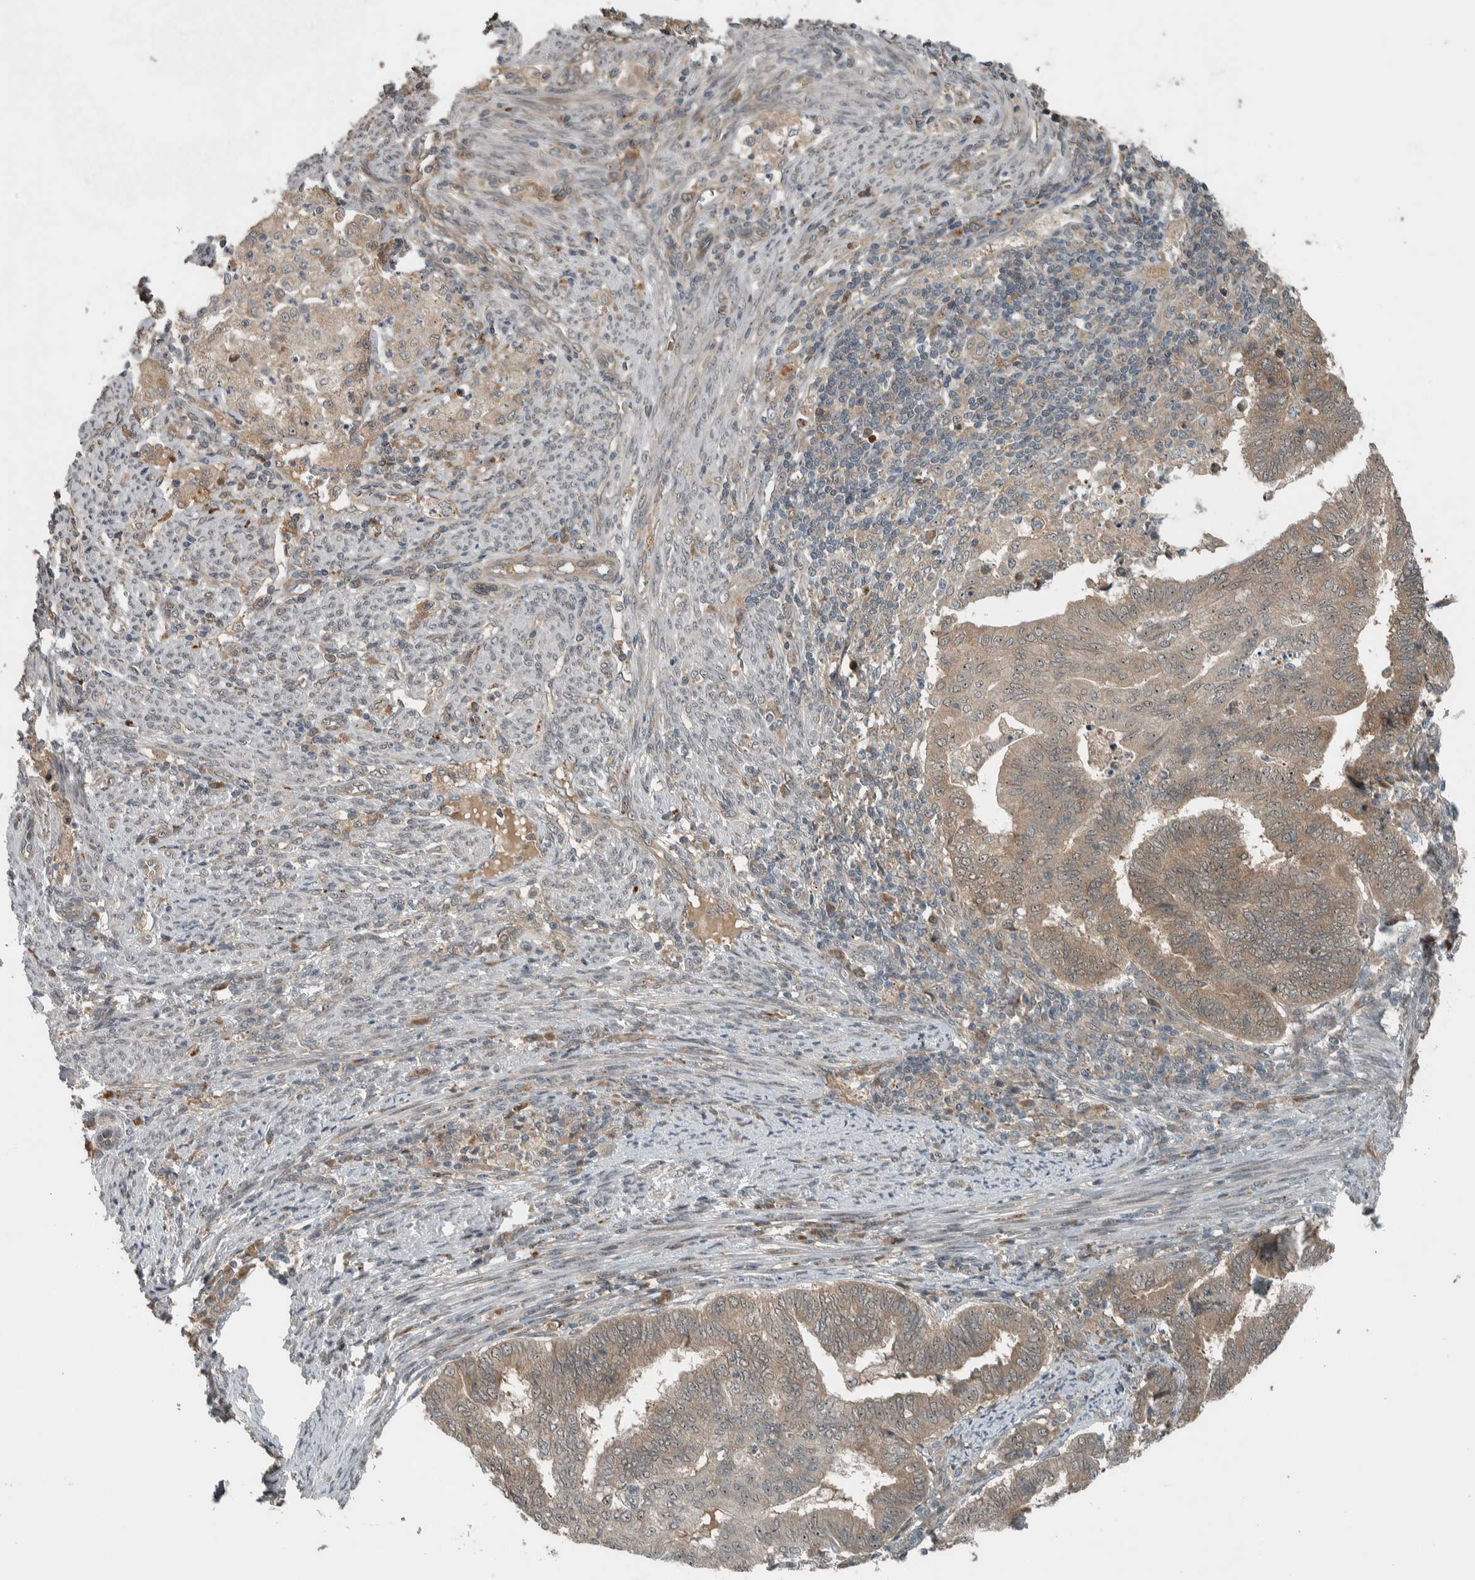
{"staining": {"intensity": "weak", "quantity": ">75%", "location": "cytoplasmic/membranous,nuclear"}, "tissue": "endometrial cancer", "cell_type": "Tumor cells", "image_type": "cancer", "snomed": [{"axis": "morphology", "description": "Polyp, NOS"}, {"axis": "morphology", "description": "Adenocarcinoma, NOS"}, {"axis": "morphology", "description": "Adenoma, NOS"}, {"axis": "topography", "description": "Endometrium"}], "caption": "Protein staining exhibits weak cytoplasmic/membranous and nuclear expression in about >75% of tumor cells in endometrial adenoma.", "gene": "XPO5", "patient": {"sex": "female", "age": 79}}